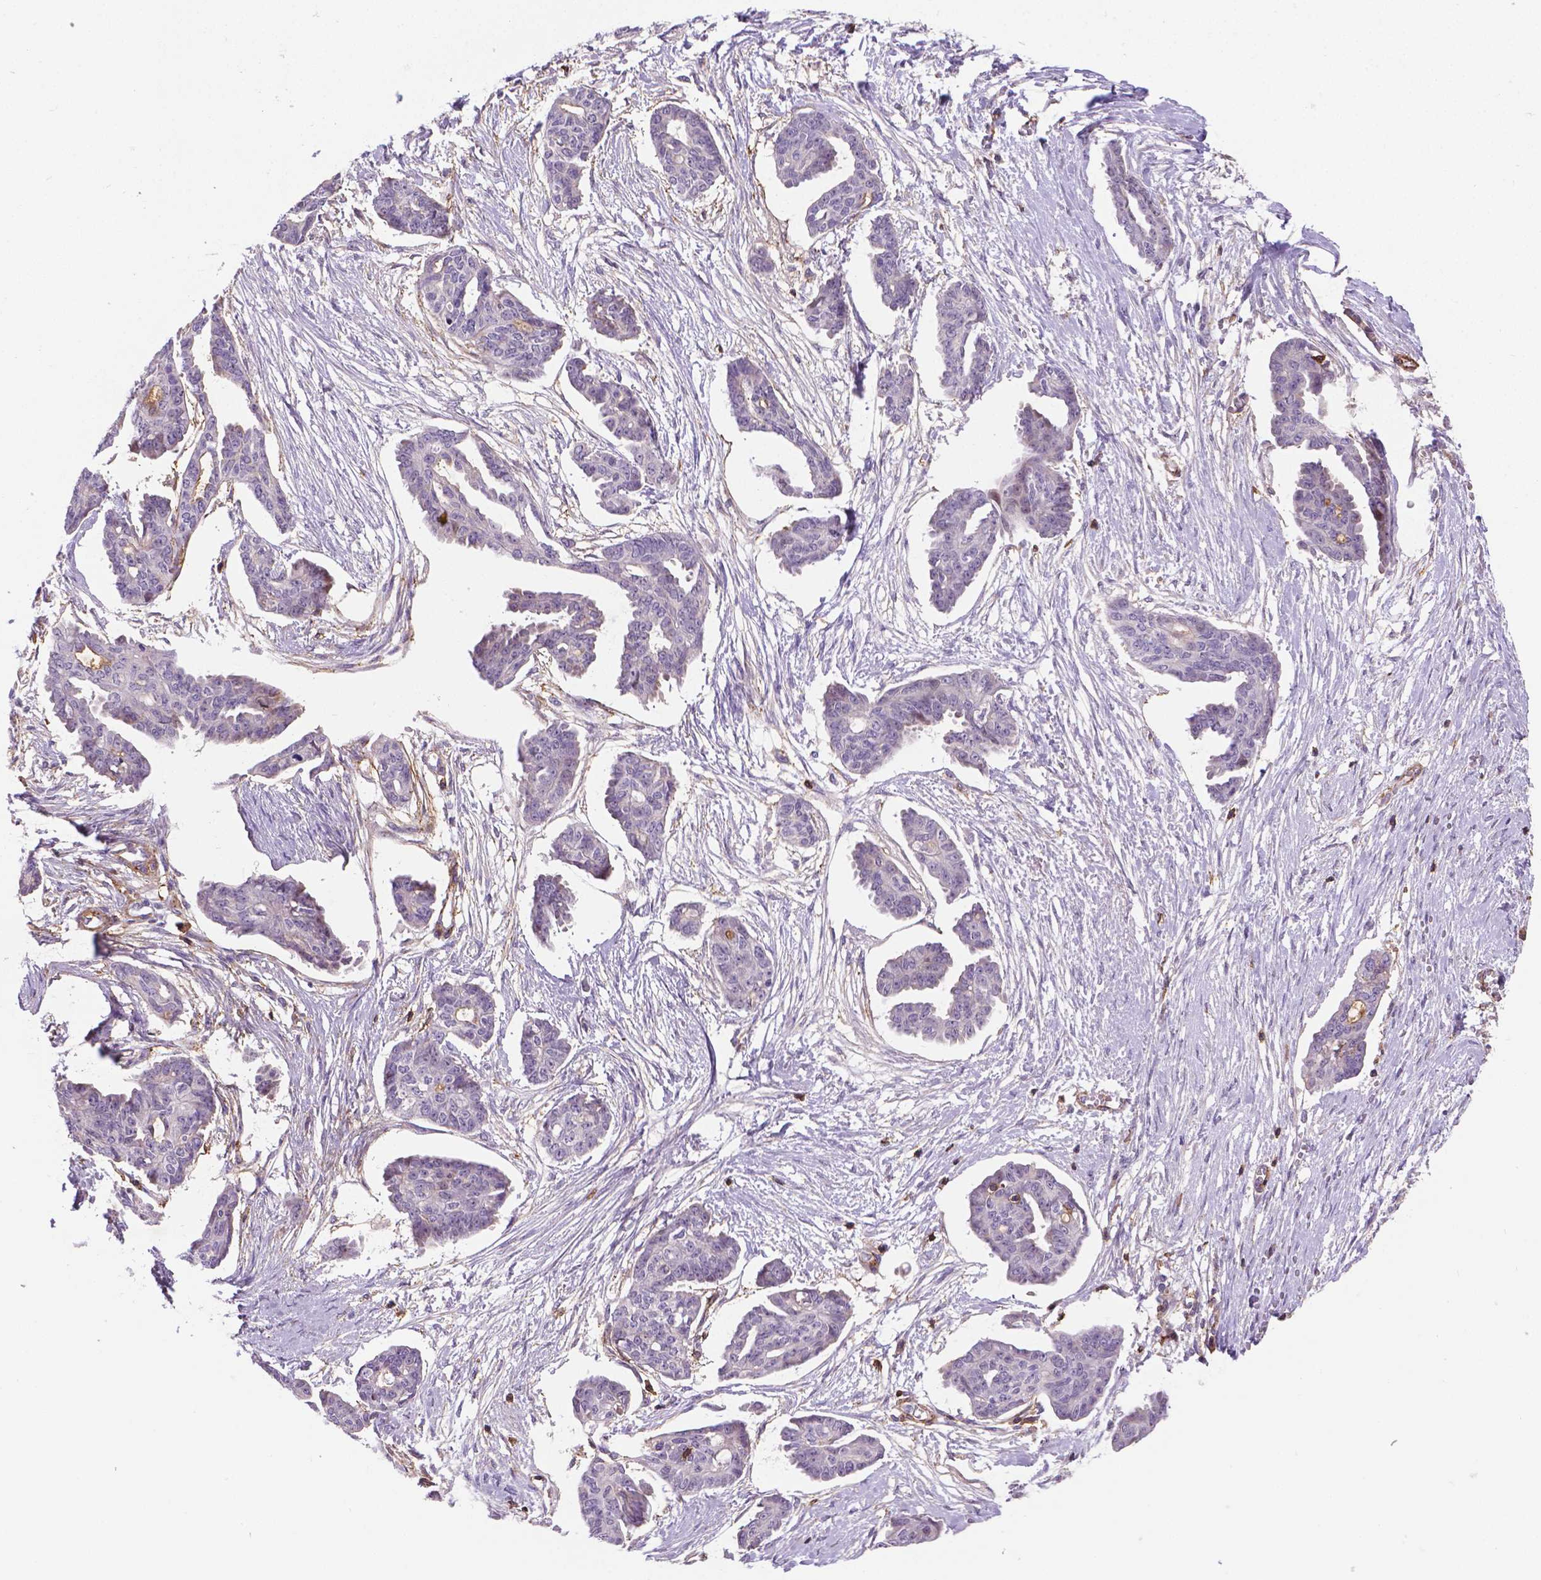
{"staining": {"intensity": "negative", "quantity": "none", "location": "none"}, "tissue": "ovarian cancer", "cell_type": "Tumor cells", "image_type": "cancer", "snomed": [{"axis": "morphology", "description": "Cystadenocarcinoma, serous, NOS"}, {"axis": "topography", "description": "Ovary"}], "caption": "A histopathology image of ovarian serous cystadenocarcinoma stained for a protein reveals no brown staining in tumor cells.", "gene": "ACAD10", "patient": {"sex": "female", "age": 71}}